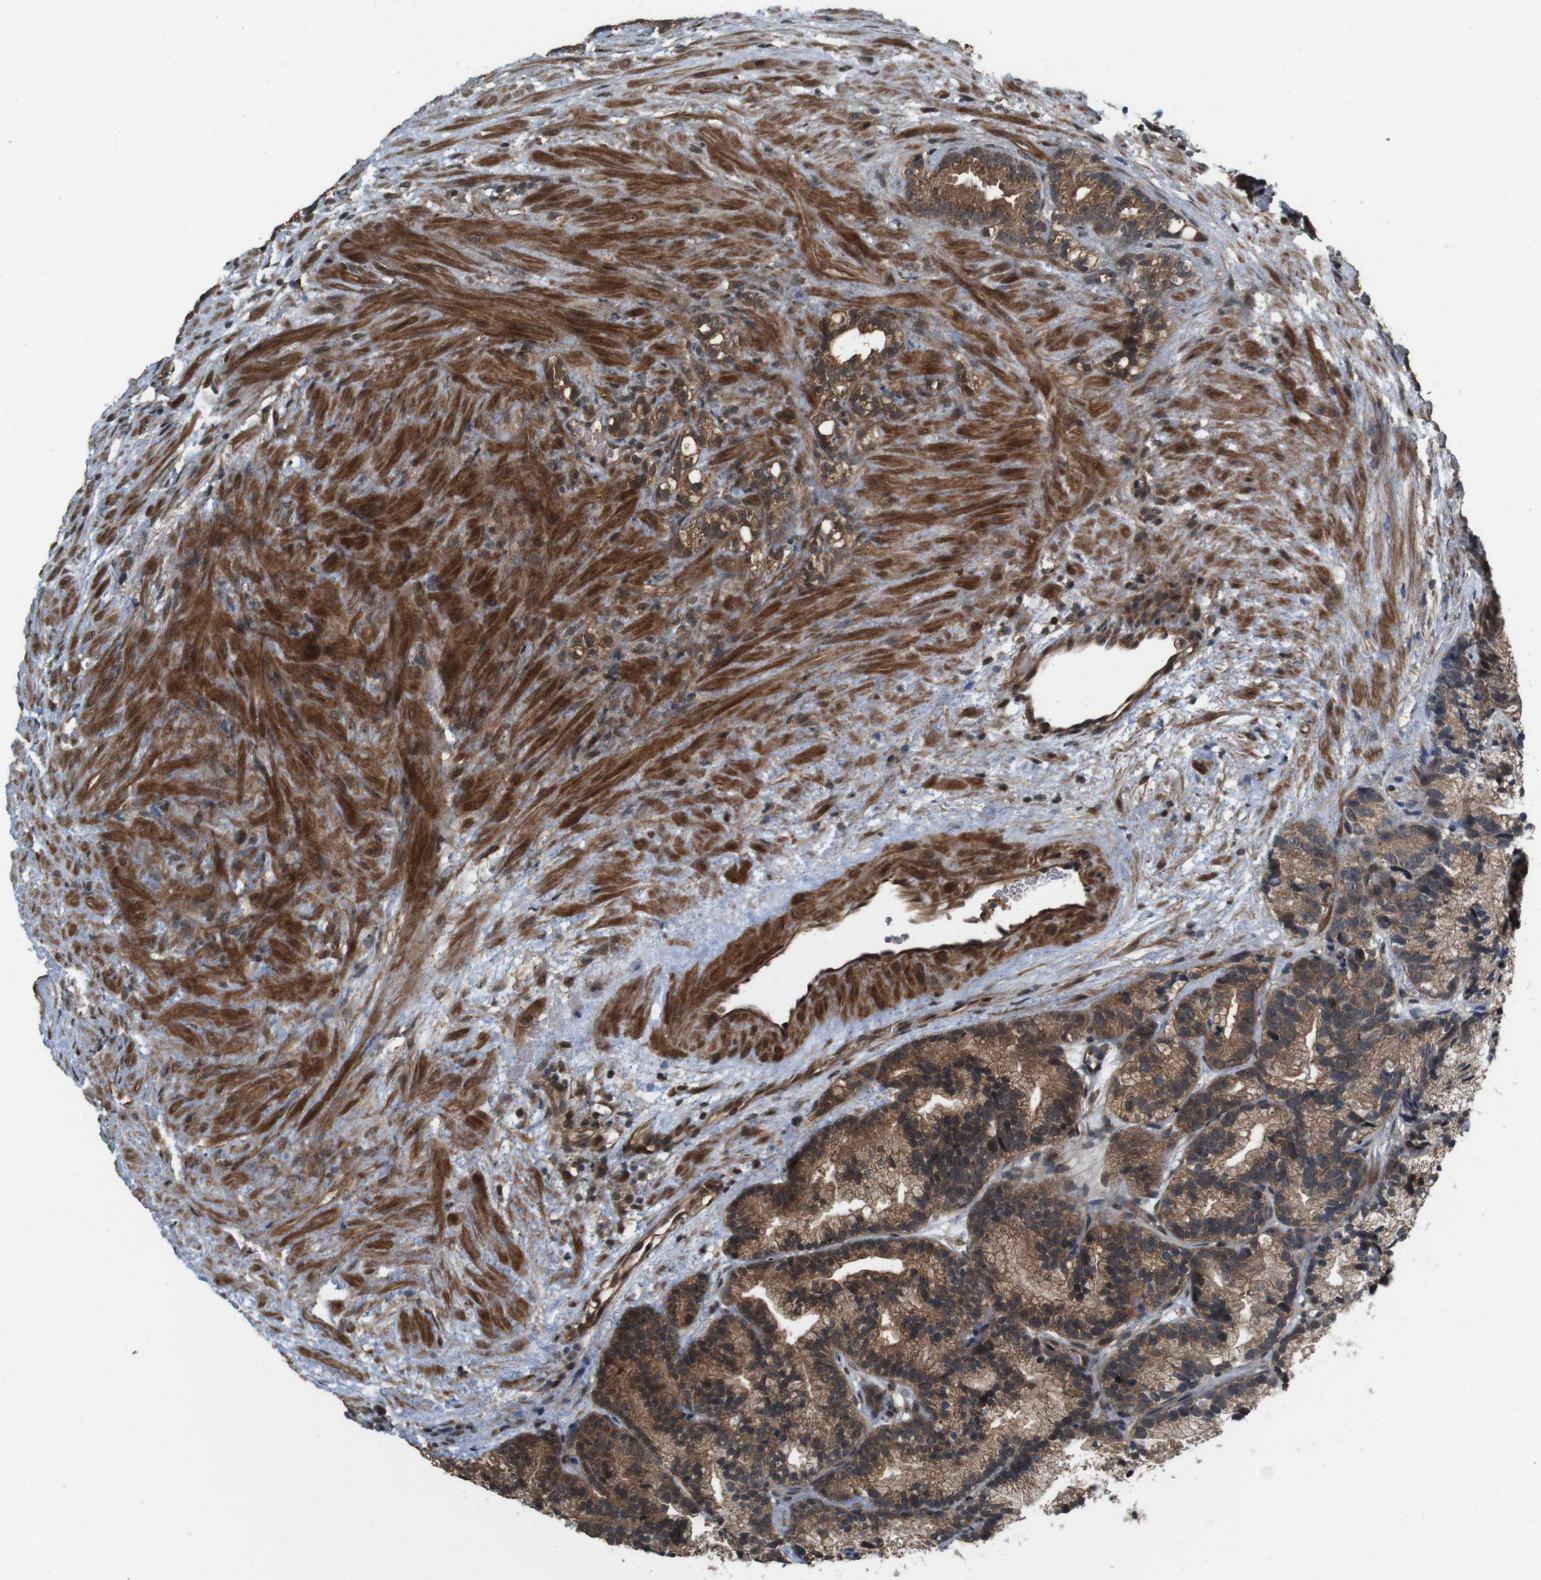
{"staining": {"intensity": "moderate", "quantity": ">75%", "location": "cytoplasmic/membranous"}, "tissue": "prostate cancer", "cell_type": "Tumor cells", "image_type": "cancer", "snomed": [{"axis": "morphology", "description": "Adenocarcinoma, Low grade"}, {"axis": "topography", "description": "Prostate"}], "caption": "Prostate cancer tissue reveals moderate cytoplasmic/membranous staining in about >75% of tumor cells, visualized by immunohistochemistry.", "gene": "CDC34", "patient": {"sex": "male", "age": 89}}